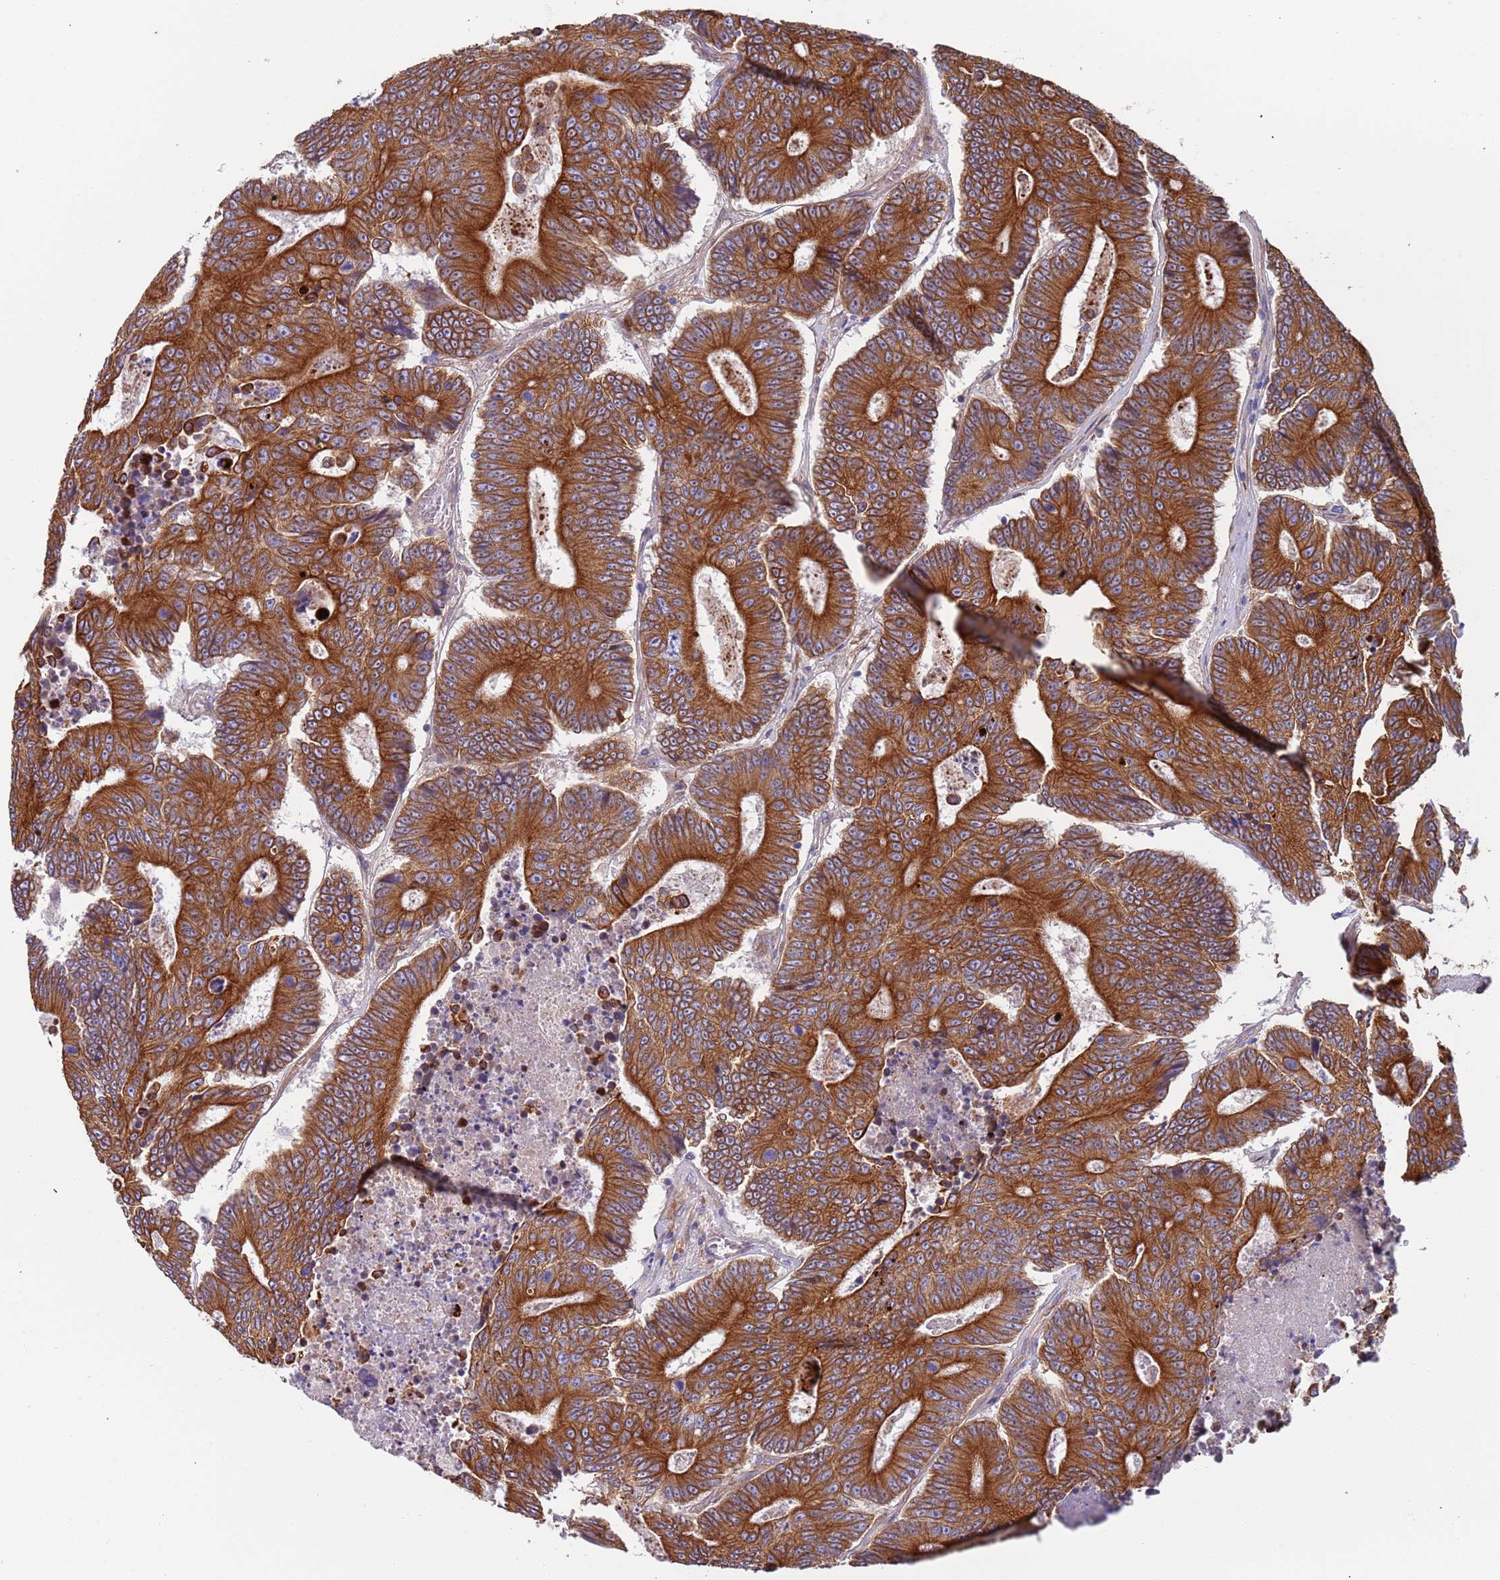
{"staining": {"intensity": "strong", "quantity": ">75%", "location": "cytoplasmic/membranous"}, "tissue": "colorectal cancer", "cell_type": "Tumor cells", "image_type": "cancer", "snomed": [{"axis": "morphology", "description": "Adenocarcinoma, NOS"}, {"axis": "topography", "description": "Colon"}], "caption": "Immunohistochemical staining of colorectal cancer displays high levels of strong cytoplasmic/membranous protein expression in approximately >75% of tumor cells. (IHC, brightfield microscopy, high magnification).", "gene": "LAMB4", "patient": {"sex": "male", "age": 83}}